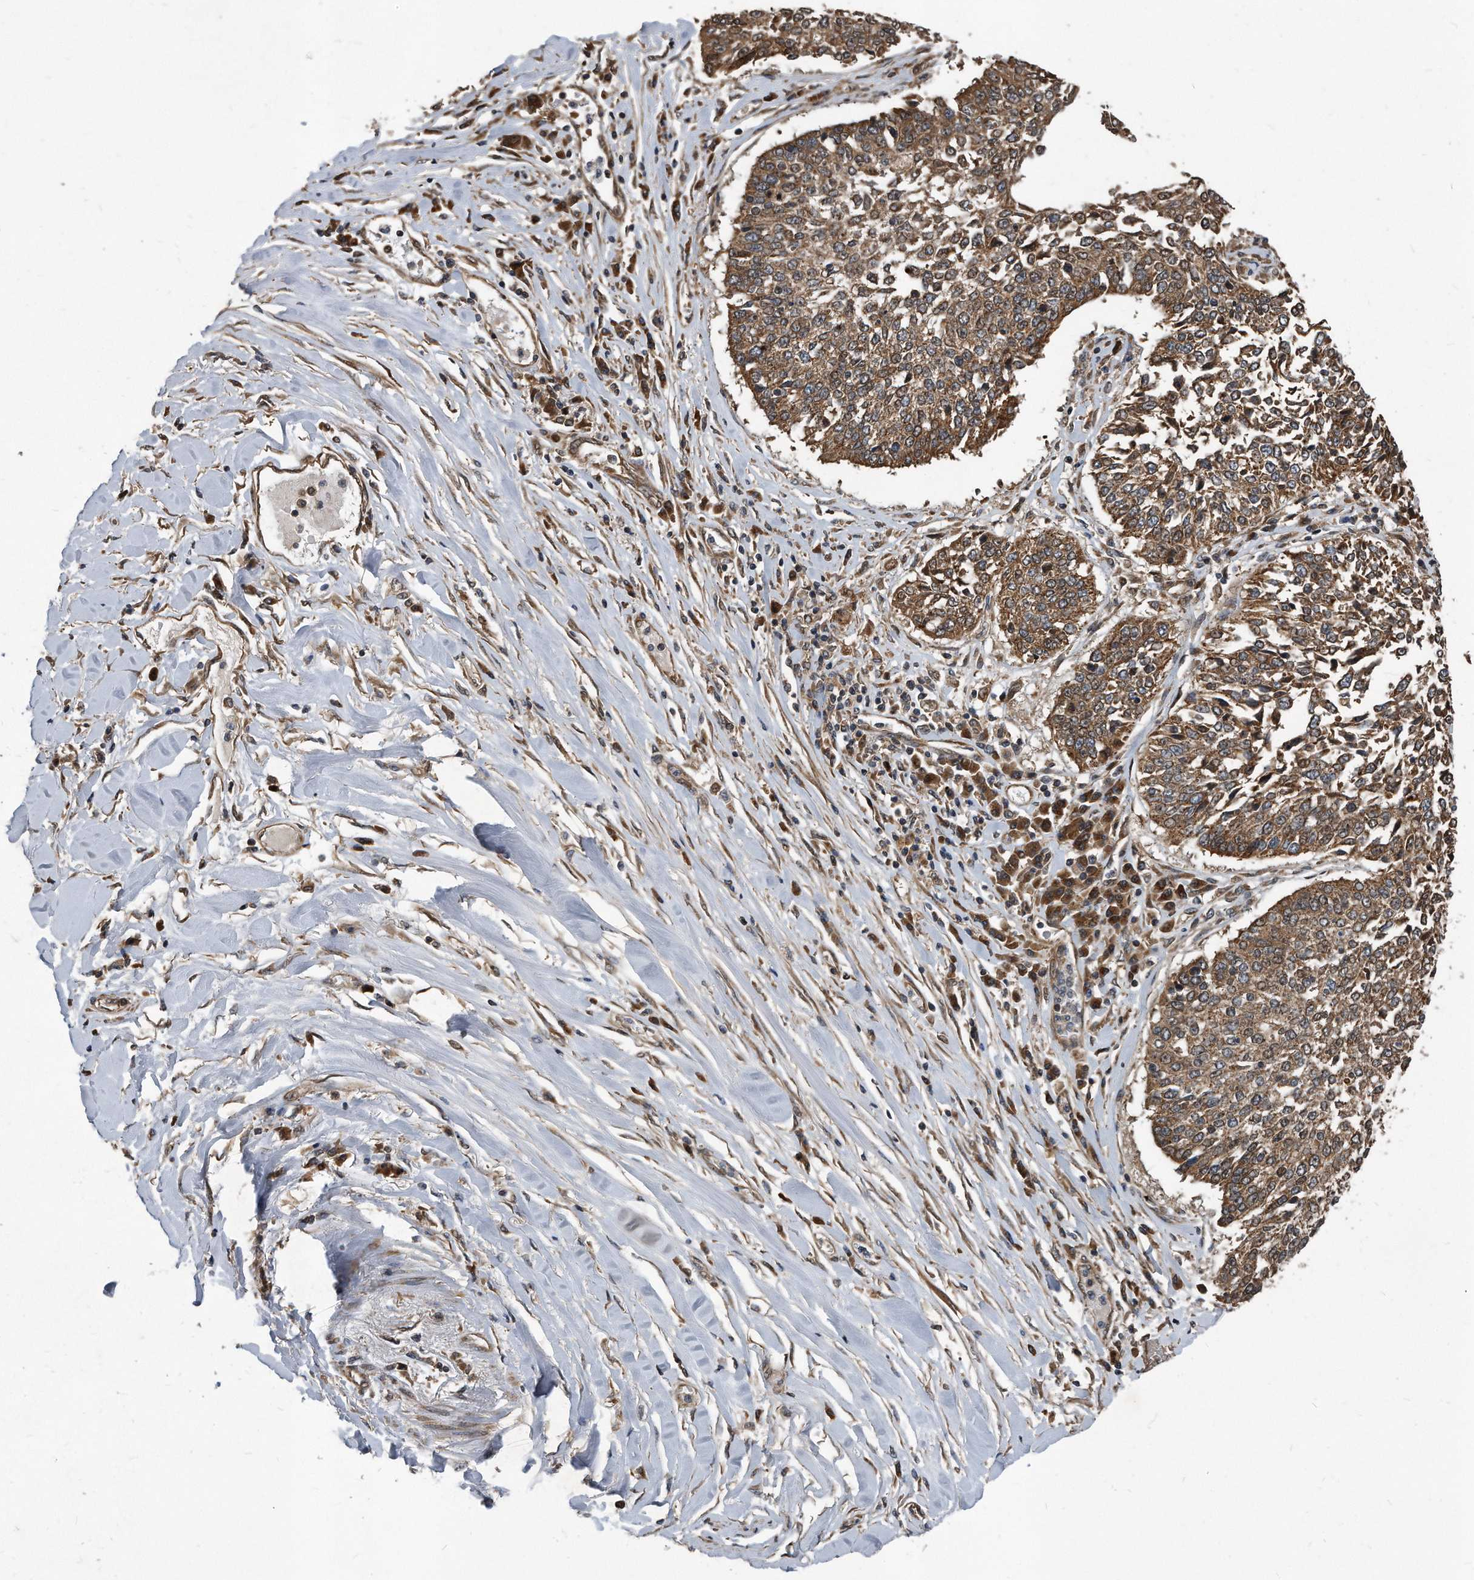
{"staining": {"intensity": "moderate", "quantity": ">75%", "location": "cytoplasmic/membranous"}, "tissue": "lung cancer", "cell_type": "Tumor cells", "image_type": "cancer", "snomed": [{"axis": "morphology", "description": "Normal tissue, NOS"}, {"axis": "morphology", "description": "Squamous cell carcinoma, NOS"}, {"axis": "topography", "description": "Cartilage tissue"}, {"axis": "topography", "description": "Lung"}, {"axis": "topography", "description": "Peripheral nerve tissue"}], "caption": "IHC staining of lung squamous cell carcinoma, which displays medium levels of moderate cytoplasmic/membranous expression in approximately >75% of tumor cells indicating moderate cytoplasmic/membranous protein positivity. The staining was performed using DAB (brown) for protein detection and nuclei were counterstained in hematoxylin (blue).", "gene": "FAM136A", "patient": {"sex": "female", "age": 49}}